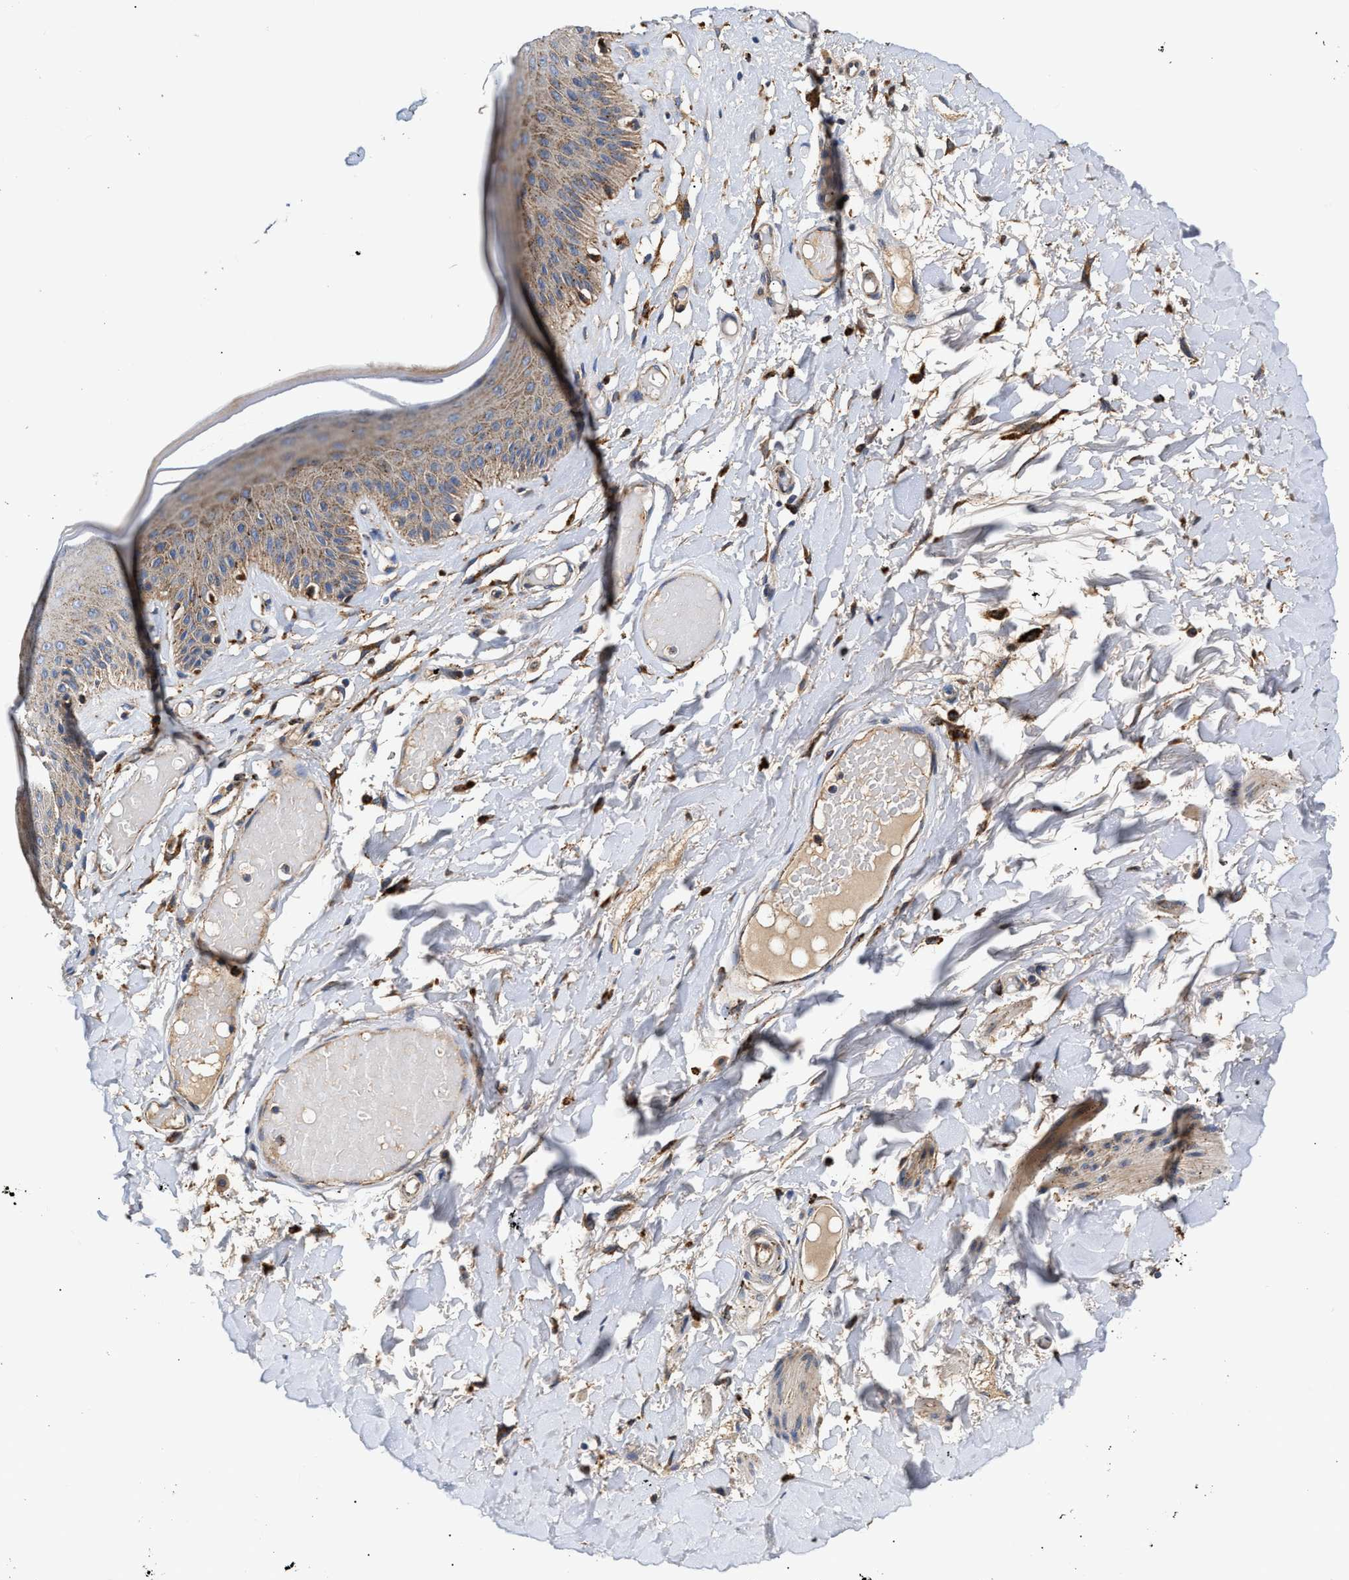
{"staining": {"intensity": "moderate", "quantity": ">75%", "location": "cytoplasmic/membranous"}, "tissue": "skin", "cell_type": "Epidermal cells", "image_type": "normal", "snomed": [{"axis": "morphology", "description": "Normal tissue, NOS"}, {"axis": "topography", "description": "Vulva"}], "caption": "Benign skin demonstrates moderate cytoplasmic/membranous staining in about >75% of epidermal cells Immunohistochemistry (ihc) stains the protein of interest in brown and the nuclei are stained blue..", "gene": "CCDC146", "patient": {"sex": "female", "age": 73}}